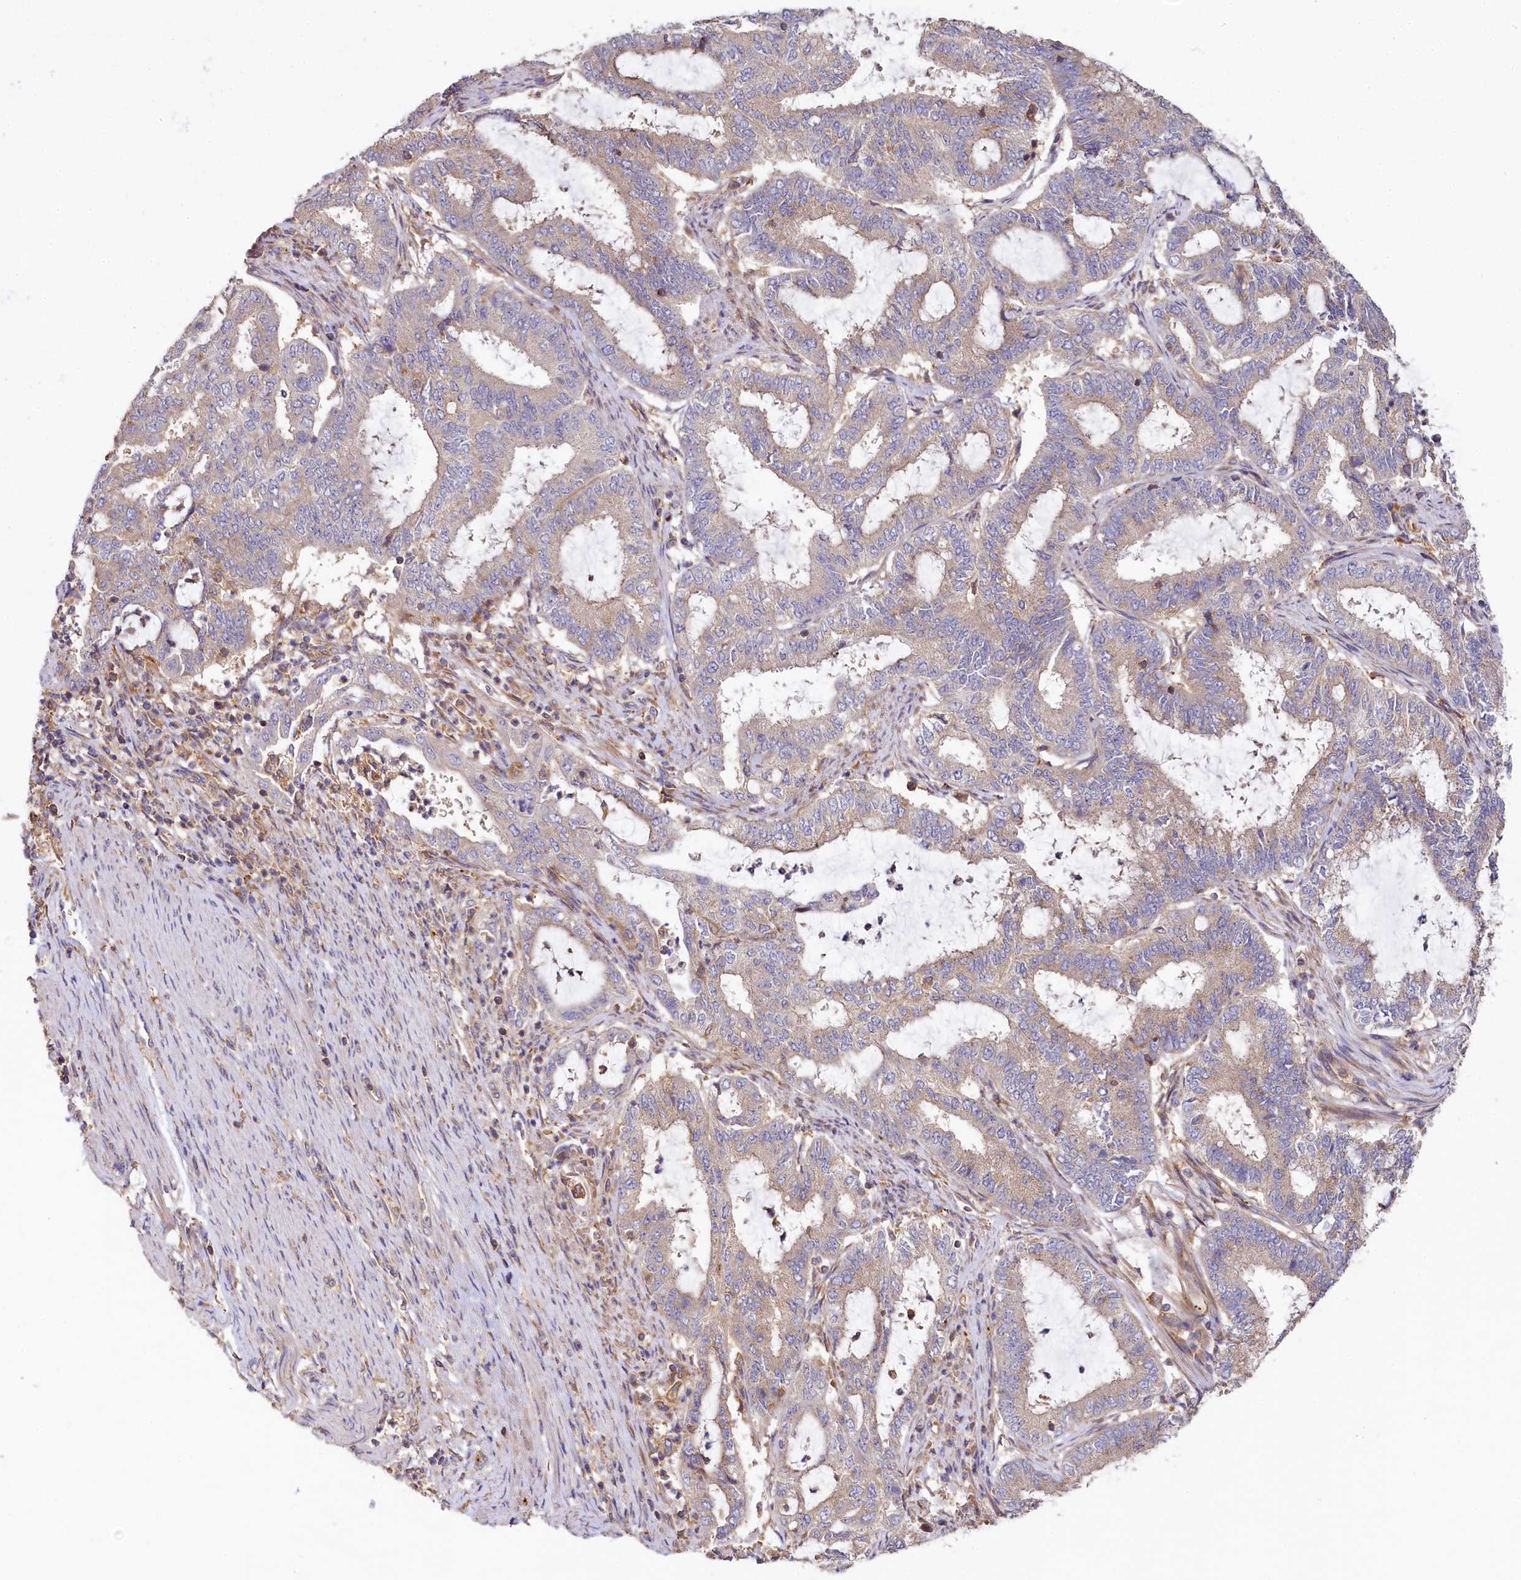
{"staining": {"intensity": "weak", "quantity": "<25%", "location": "cytoplasmic/membranous"}, "tissue": "endometrial cancer", "cell_type": "Tumor cells", "image_type": "cancer", "snomed": [{"axis": "morphology", "description": "Adenocarcinoma, NOS"}, {"axis": "topography", "description": "Endometrium"}], "caption": "This is an immunohistochemistry (IHC) image of human endometrial cancer. There is no staining in tumor cells.", "gene": "PPIP5K1", "patient": {"sex": "female", "age": 51}}